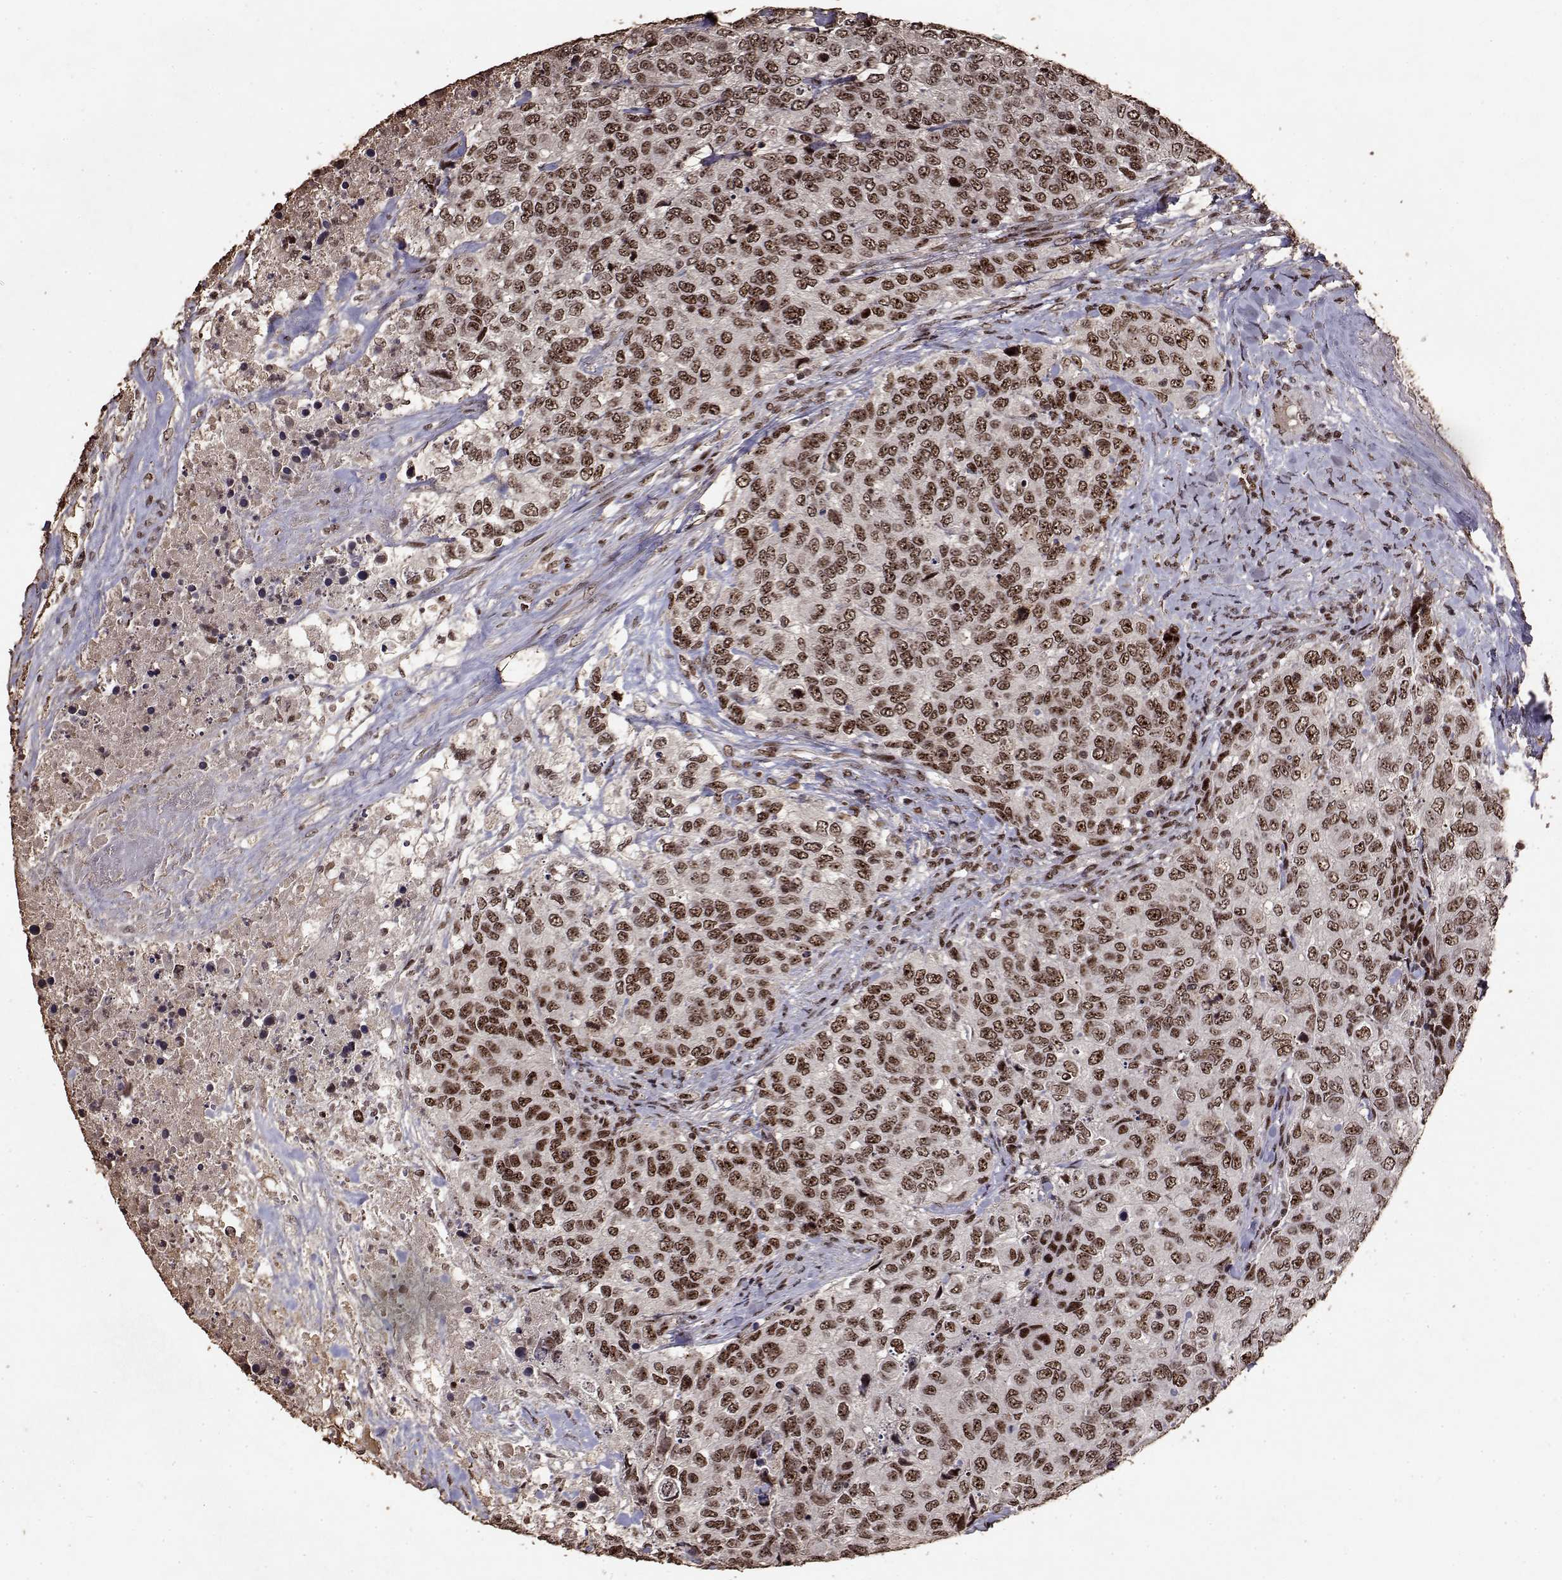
{"staining": {"intensity": "moderate", "quantity": ">75%", "location": "nuclear"}, "tissue": "urothelial cancer", "cell_type": "Tumor cells", "image_type": "cancer", "snomed": [{"axis": "morphology", "description": "Urothelial carcinoma, High grade"}, {"axis": "topography", "description": "Urinary bladder"}], "caption": "This is a micrograph of immunohistochemistry (IHC) staining of urothelial carcinoma (high-grade), which shows moderate positivity in the nuclear of tumor cells.", "gene": "TOE1", "patient": {"sex": "female", "age": 78}}